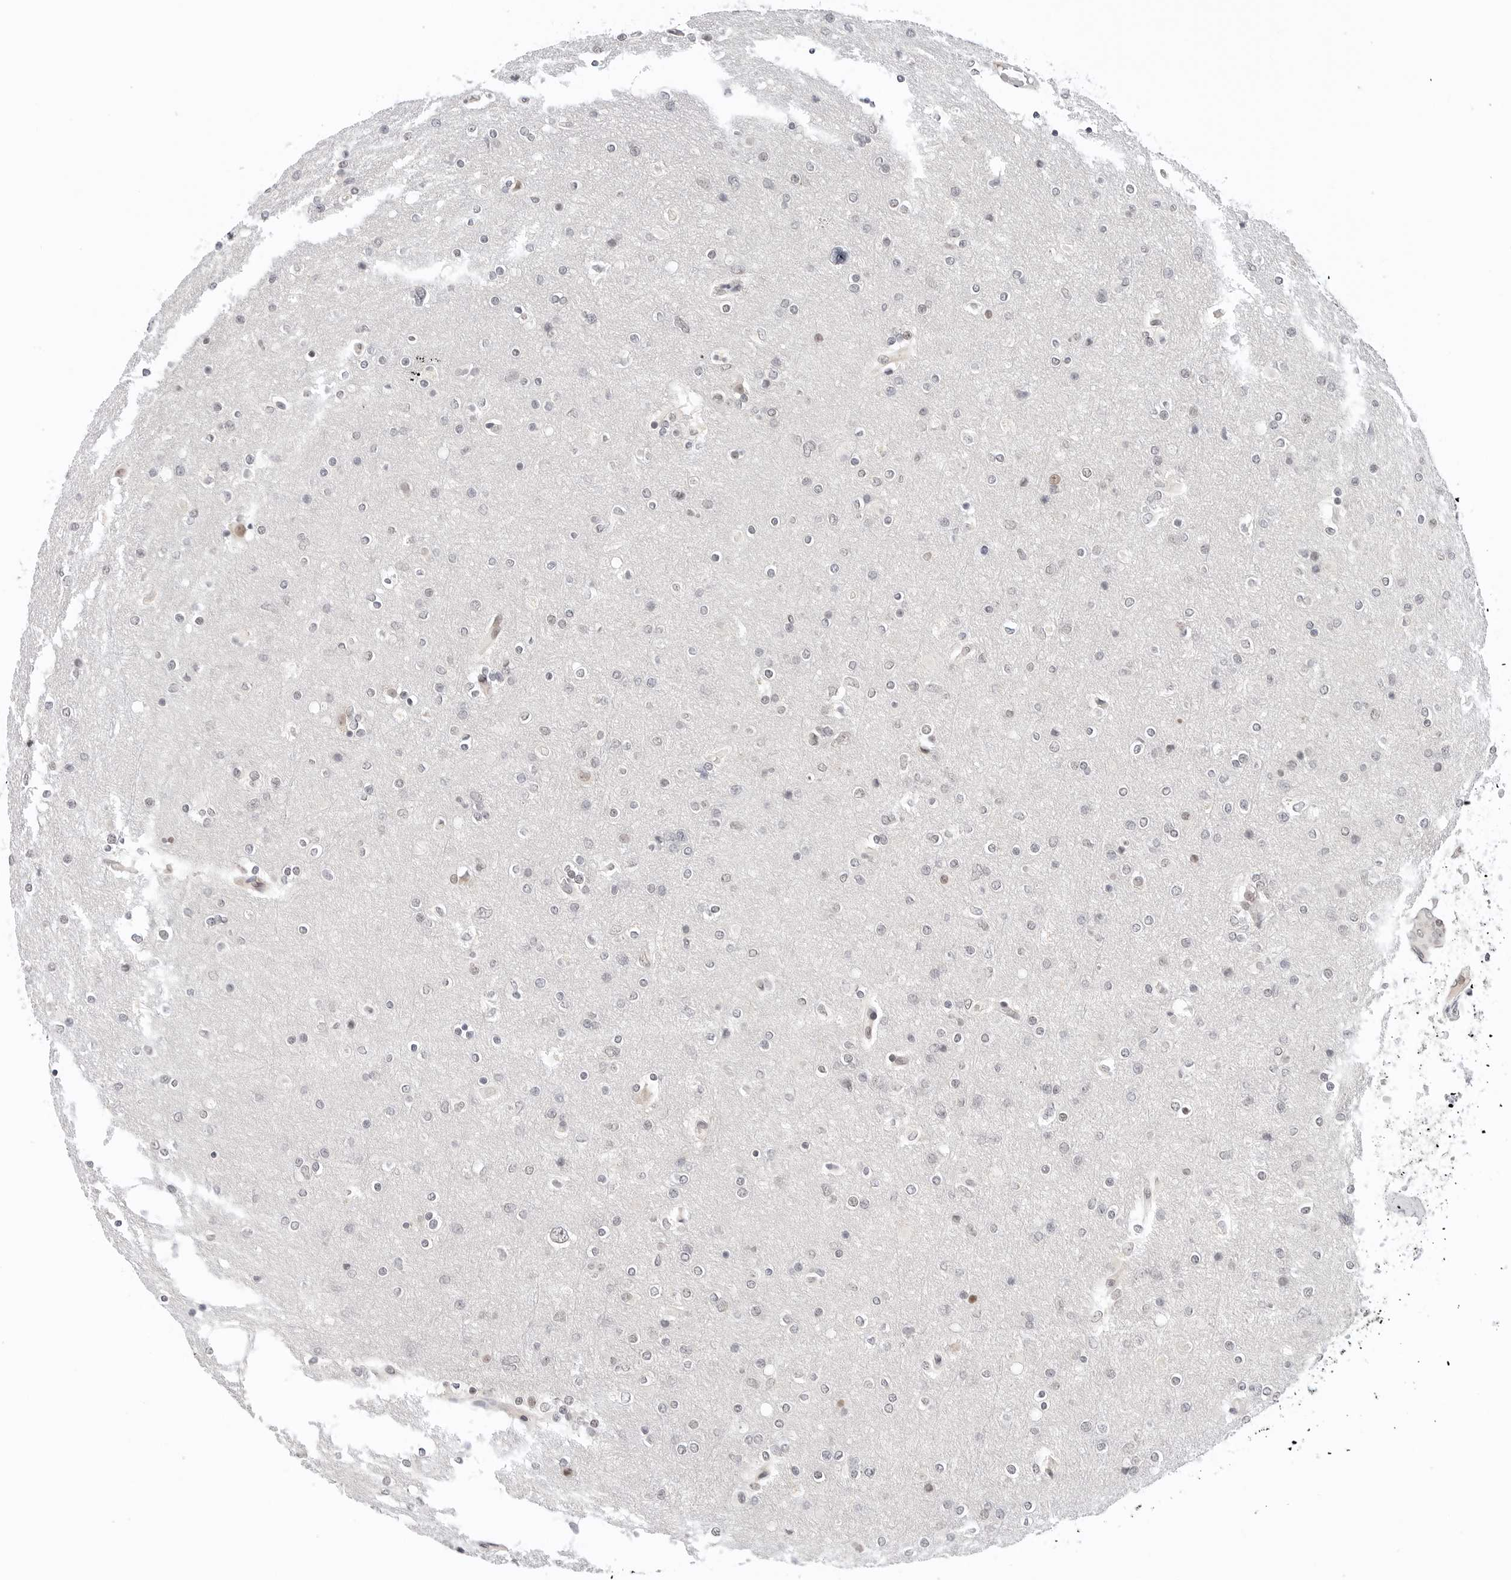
{"staining": {"intensity": "negative", "quantity": "none", "location": "none"}, "tissue": "glioma", "cell_type": "Tumor cells", "image_type": "cancer", "snomed": [{"axis": "morphology", "description": "Glioma, malignant, High grade"}, {"axis": "topography", "description": "Cerebral cortex"}], "caption": "Immunohistochemistry (IHC) of human glioma reveals no positivity in tumor cells.", "gene": "TSEN2", "patient": {"sex": "female", "age": 36}}